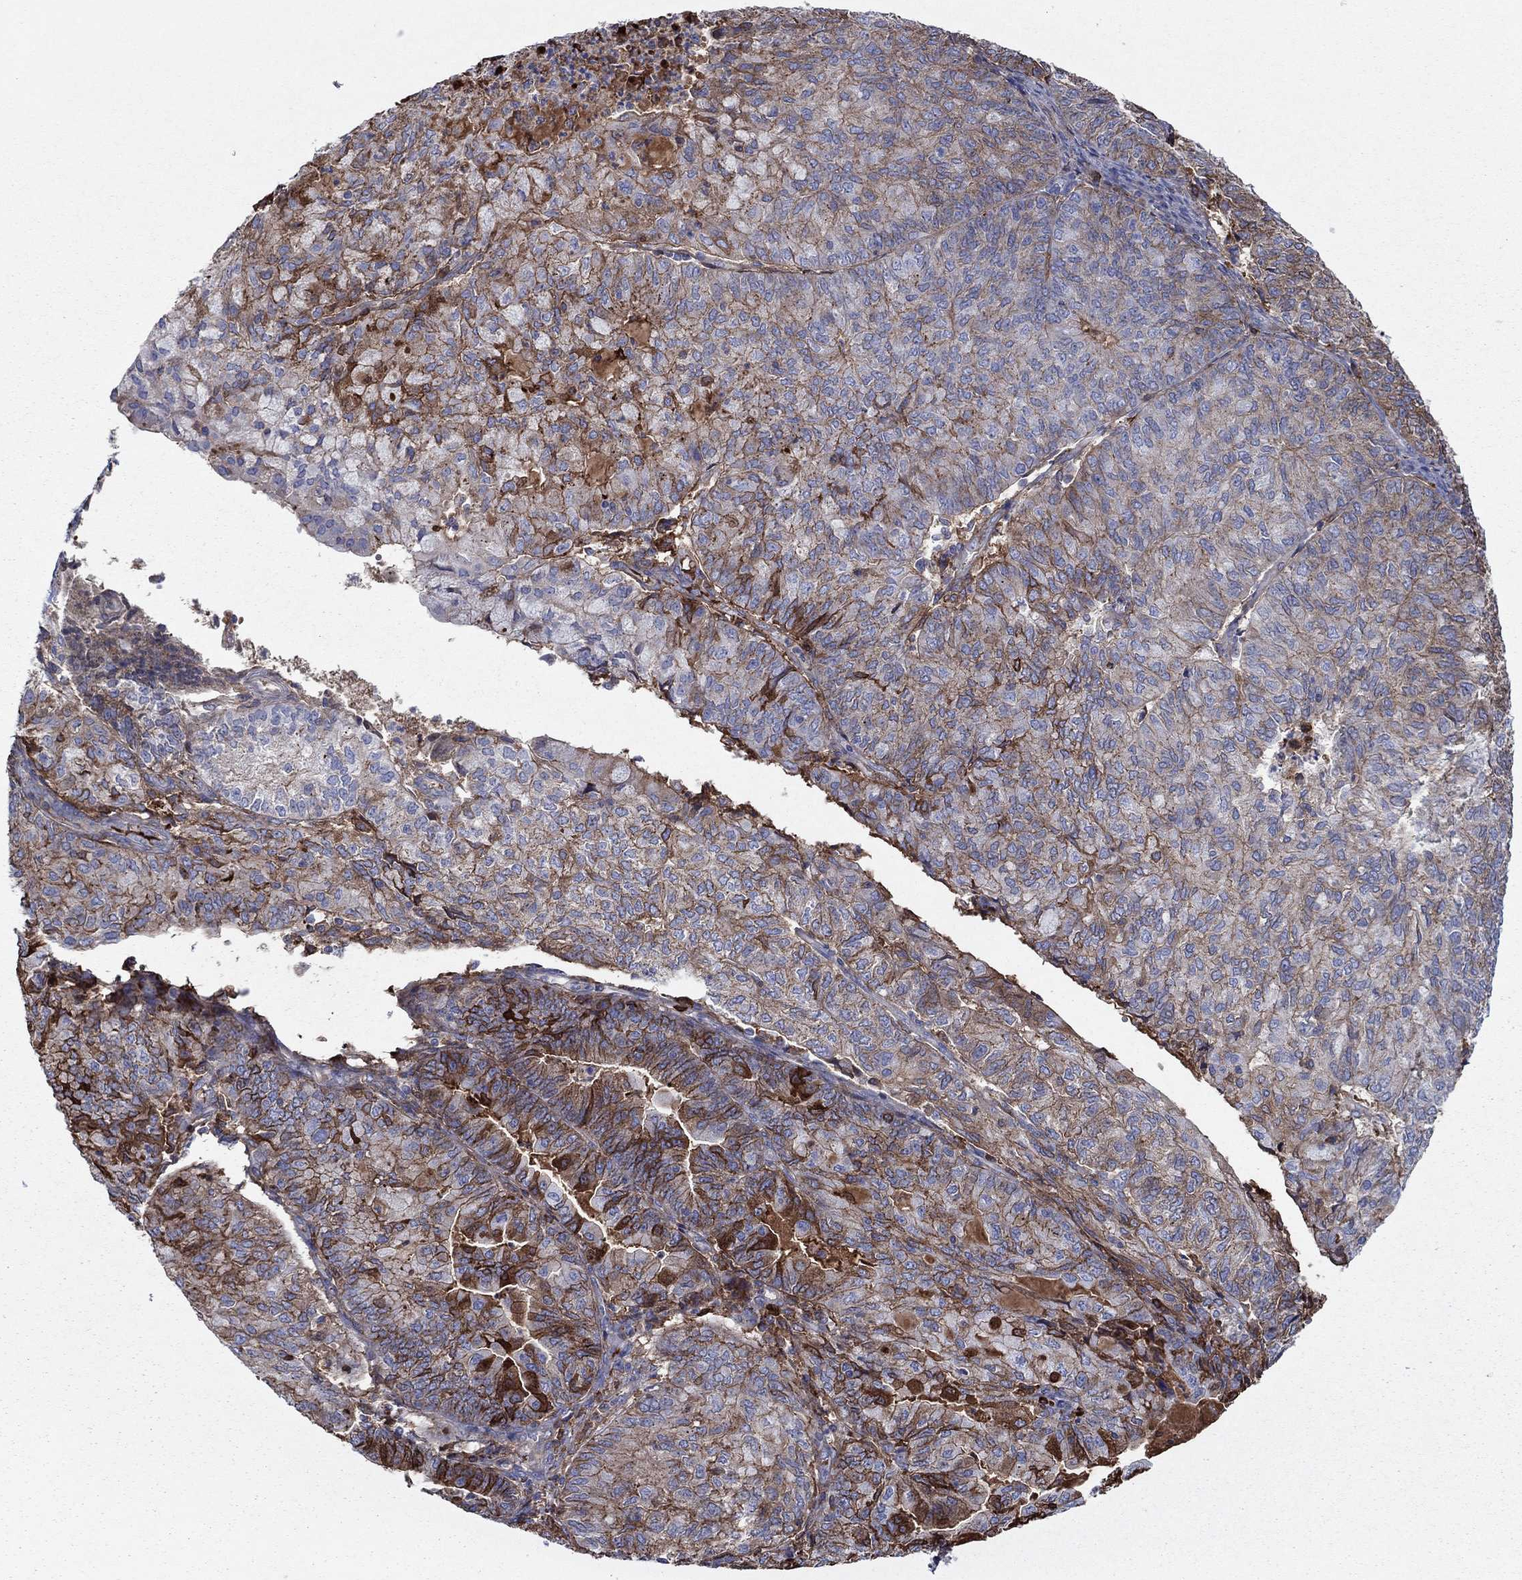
{"staining": {"intensity": "strong", "quantity": "25%-75%", "location": "cytoplasmic/membranous"}, "tissue": "endometrial cancer", "cell_type": "Tumor cells", "image_type": "cancer", "snomed": [{"axis": "morphology", "description": "Adenocarcinoma, NOS"}, {"axis": "topography", "description": "Endometrium"}], "caption": "A micrograph of endometrial adenocarcinoma stained for a protein demonstrates strong cytoplasmic/membranous brown staining in tumor cells. (Stains: DAB (3,3'-diaminobenzidine) in brown, nuclei in blue, Microscopy: brightfield microscopy at high magnification).", "gene": "HPX", "patient": {"sex": "female", "age": 82}}